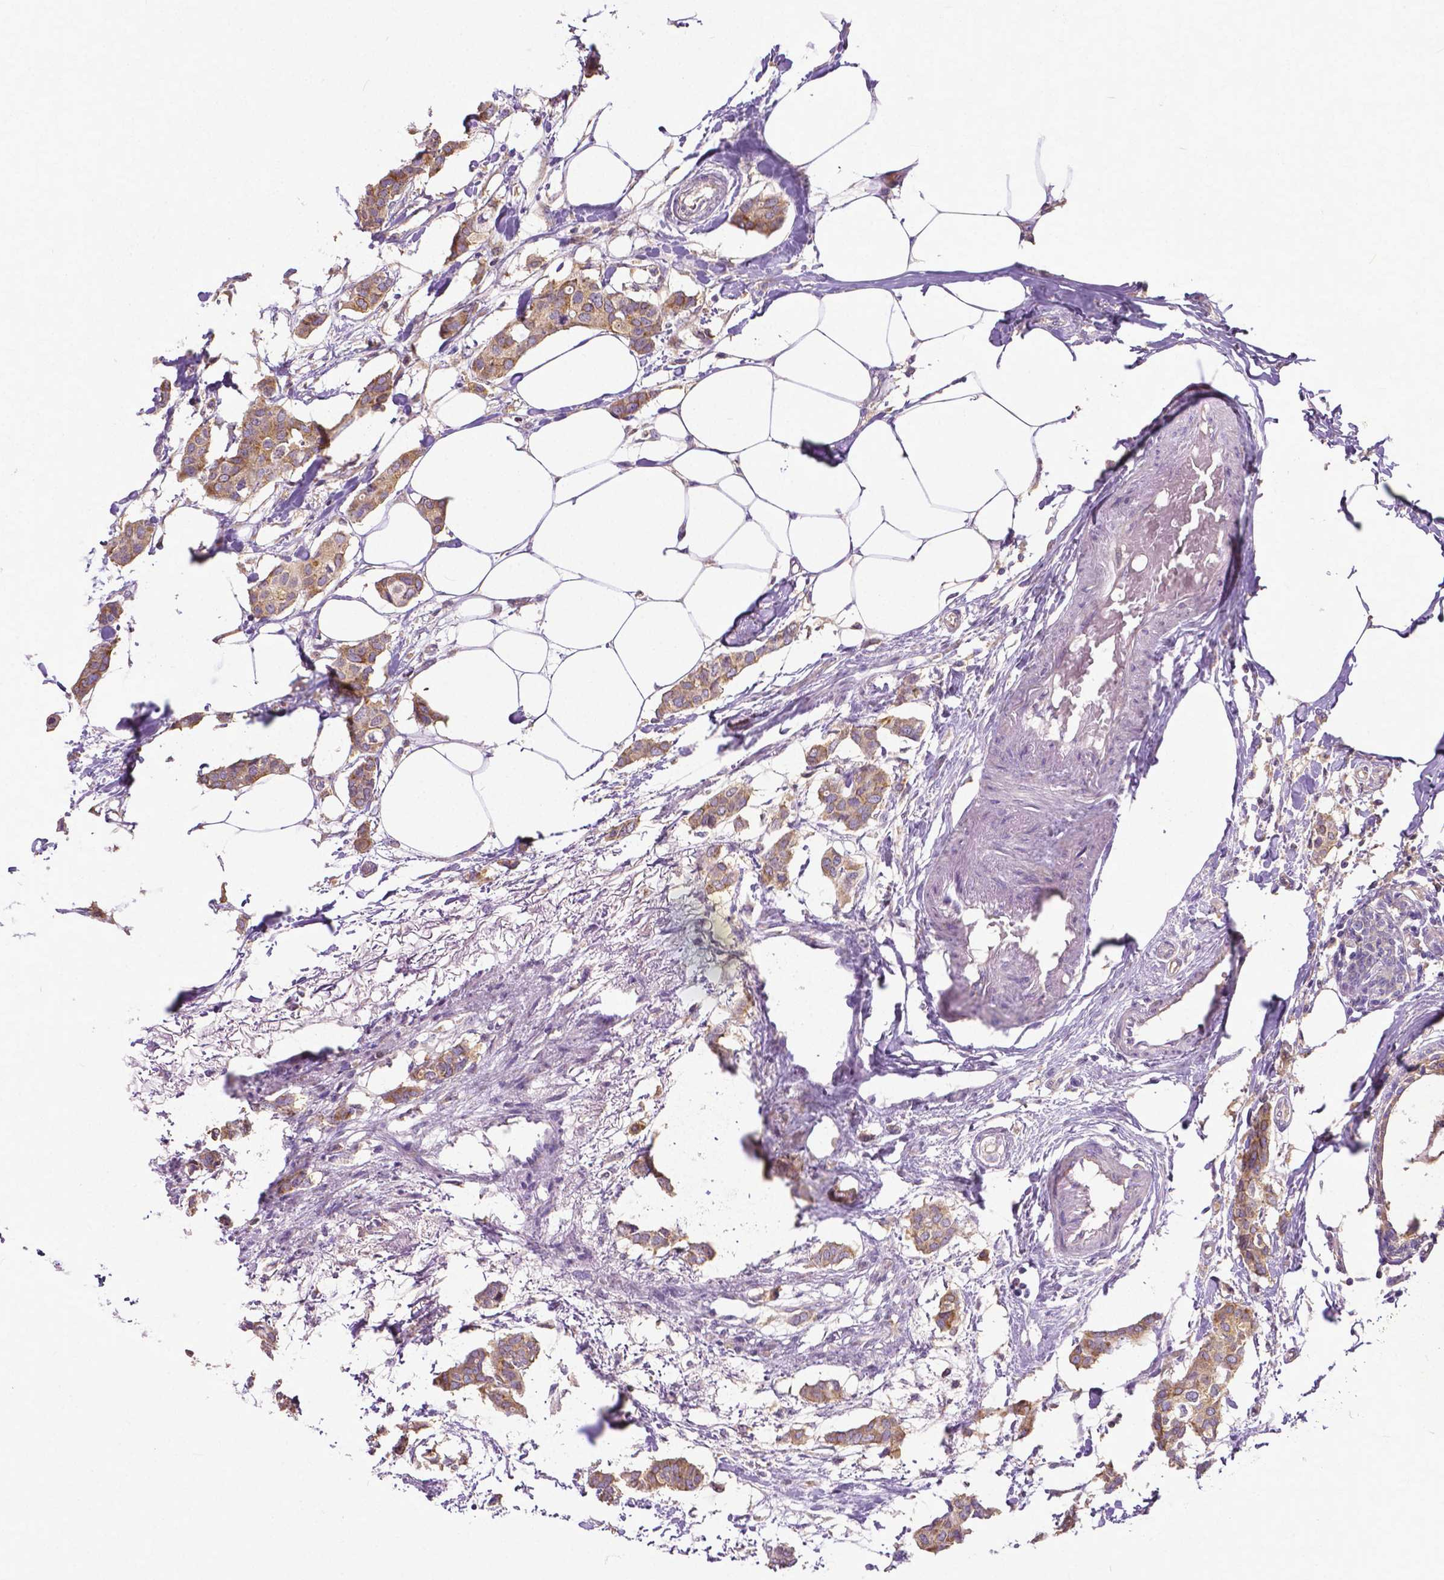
{"staining": {"intensity": "weak", "quantity": ">75%", "location": "cytoplasmic/membranous"}, "tissue": "breast cancer", "cell_type": "Tumor cells", "image_type": "cancer", "snomed": [{"axis": "morphology", "description": "Duct carcinoma"}, {"axis": "topography", "description": "Breast"}], "caption": "Human breast infiltrating ductal carcinoma stained with a brown dye shows weak cytoplasmic/membranous positive expression in about >75% of tumor cells.", "gene": "DICER1", "patient": {"sex": "female", "age": 62}}